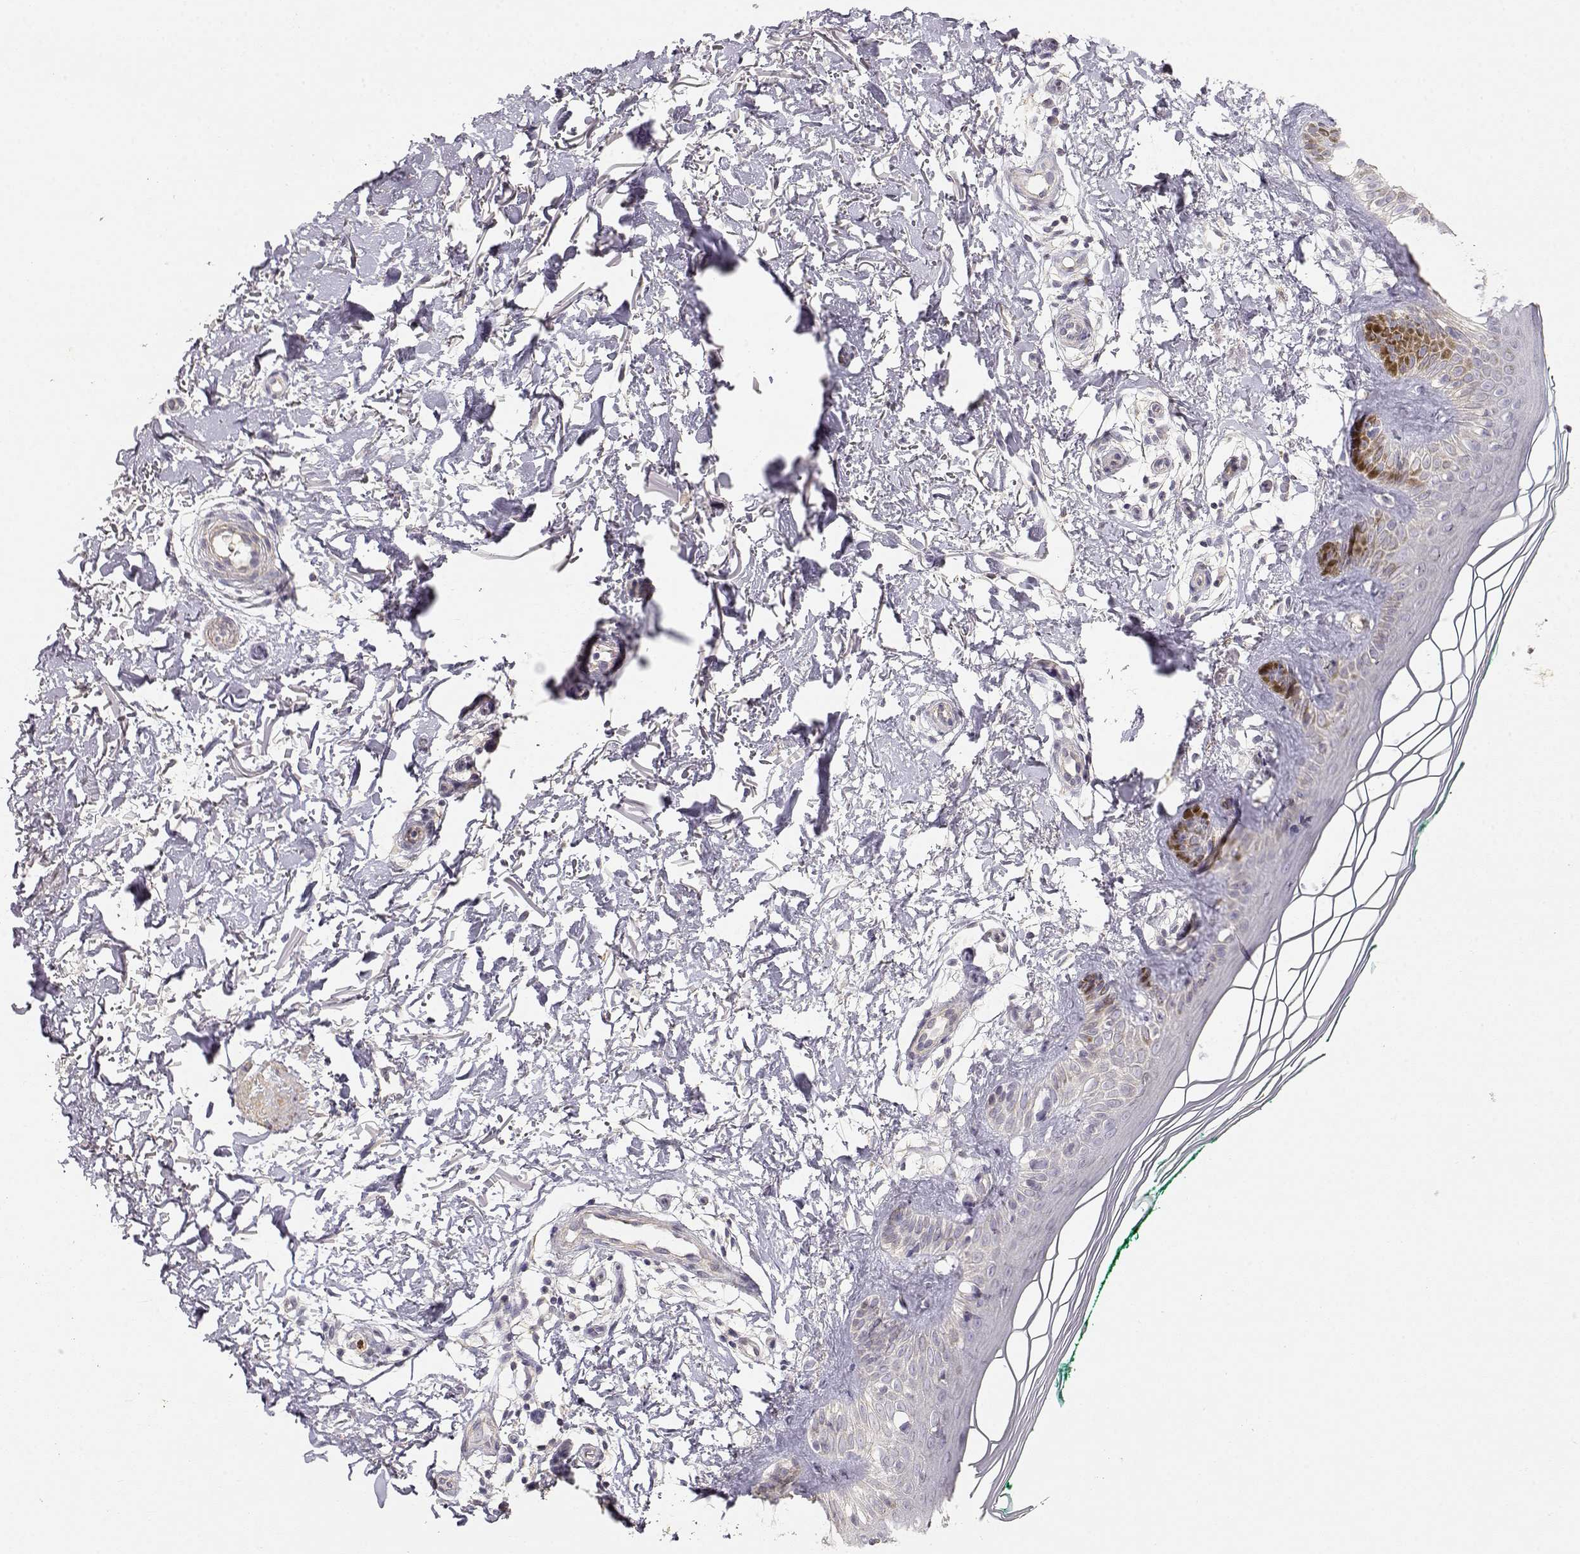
{"staining": {"intensity": "negative", "quantity": "none", "location": "none"}, "tissue": "skin", "cell_type": "Fibroblasts", "image_type": "normal", "snomed": [{"axis": "morphology", "description": "Normal tissue, NOS"}, {"axis": "morphology", "description": "Inflammation, NOS"}, {"axis": "morphology", "description": "Fibrosis, NOS"}, {"axis": "topography", "description": "Skin"}], "caption": "Immunohistochemistry histopathology image of normal skin: skin stained with DAB (3,3'-diaminobenzidine) shows no significant protein expression in fibroblasts.", "gene": "TNFRSF10C", "patient": {"sex": "male", "age": 71}}